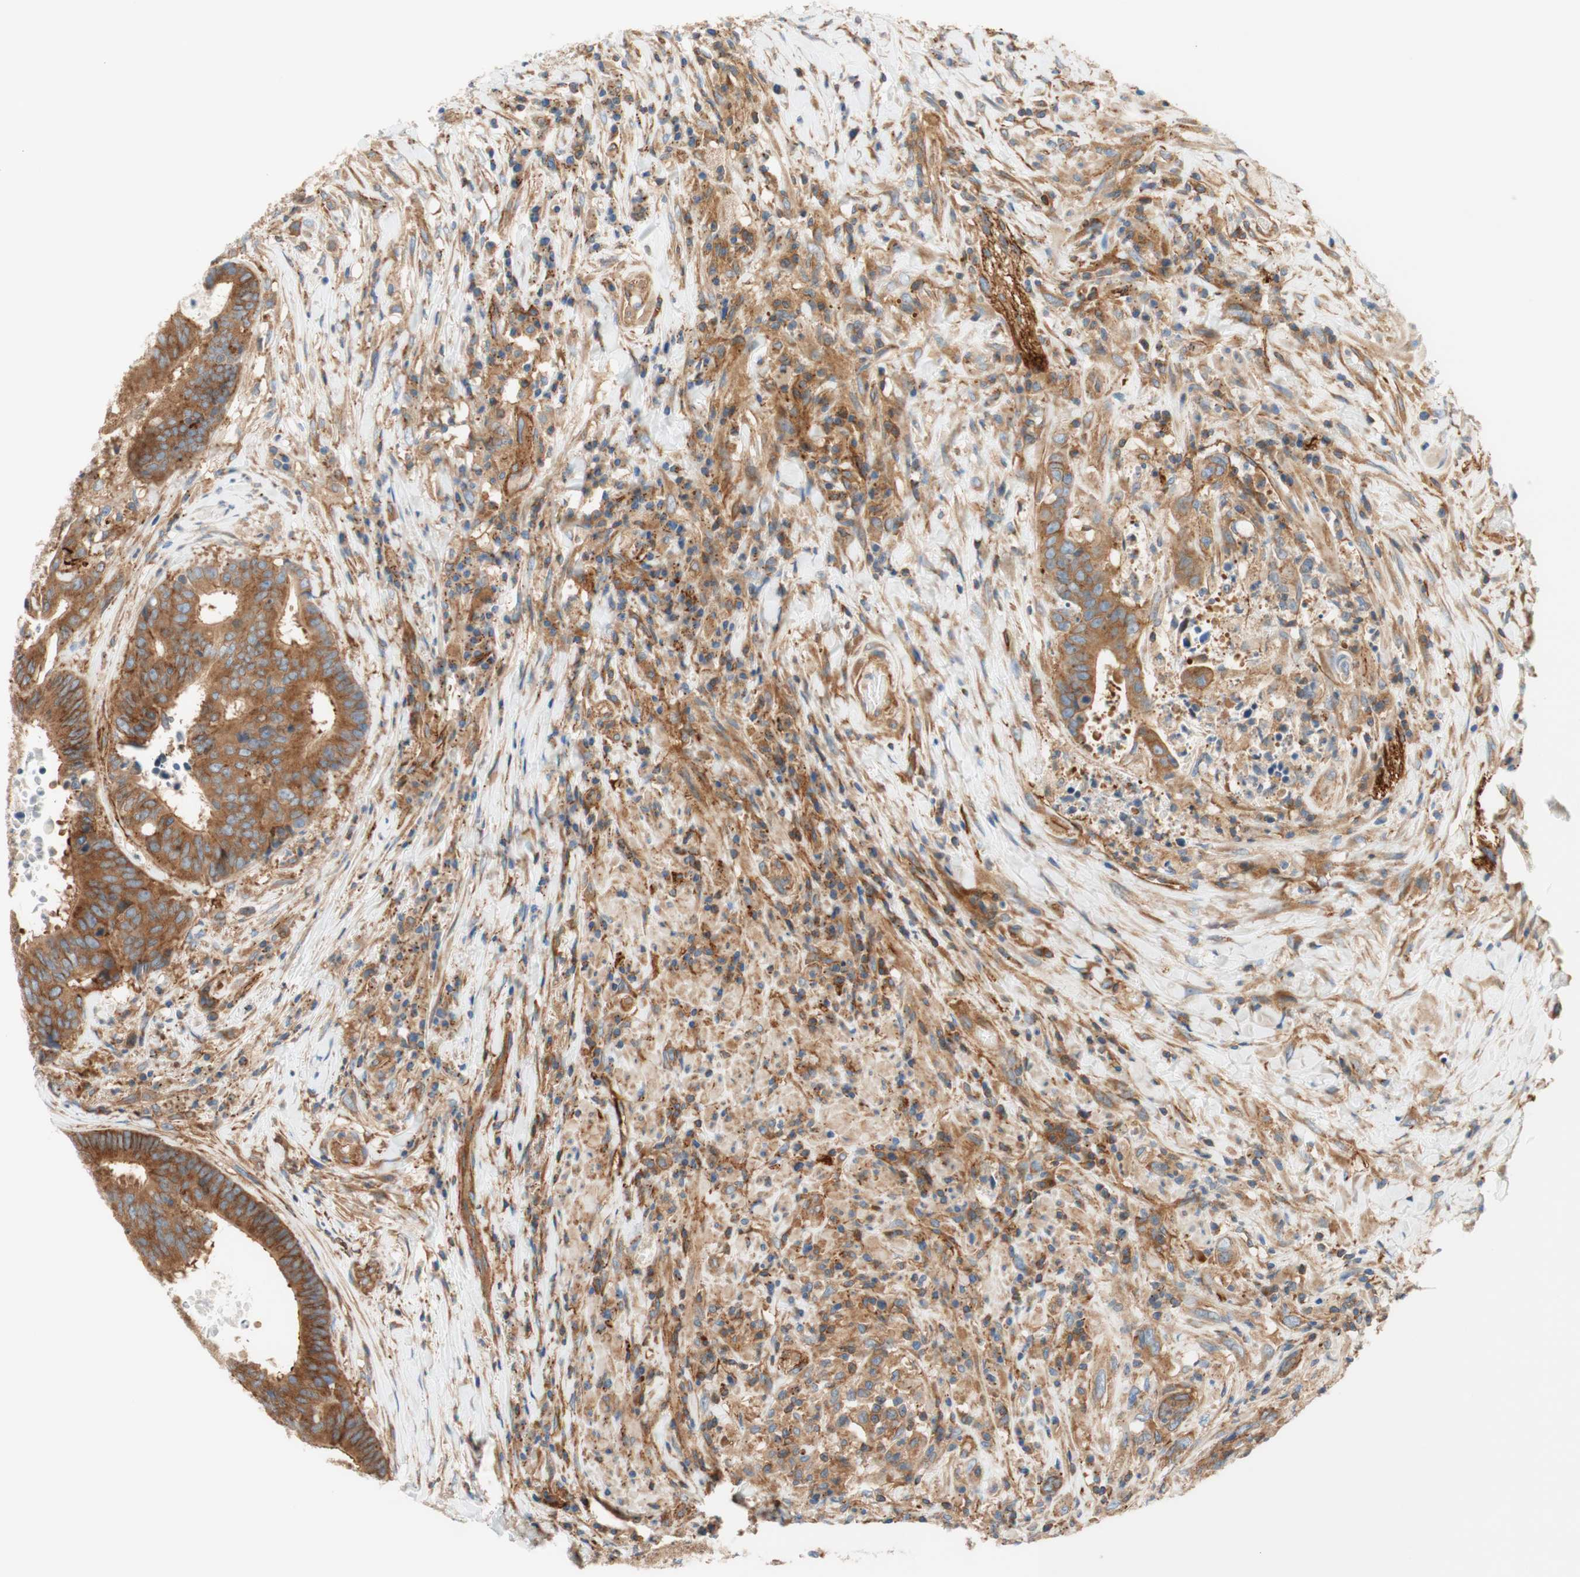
{"staining": {"intensity": "moderate", "quantity": ">75%", "location": "cytoplasmic/membranous"}, "tissue": "colorectal cancer", "cell_type": "Tumor cells", "image_type": "cancer", "snomed": [{"axis": "morphology", "description": "Adenocarcinoma, NOS"}, {"axis": "topography", "description": "Rectum"}], "caption": "A brown stain labels moderate cytoplasmic/membranous positivity of a protein in human colorectal cancer (adenocarcinoma) tumor cells.", "gene": "VPS26A", "patient": {"sex": "male", "age": 72}}